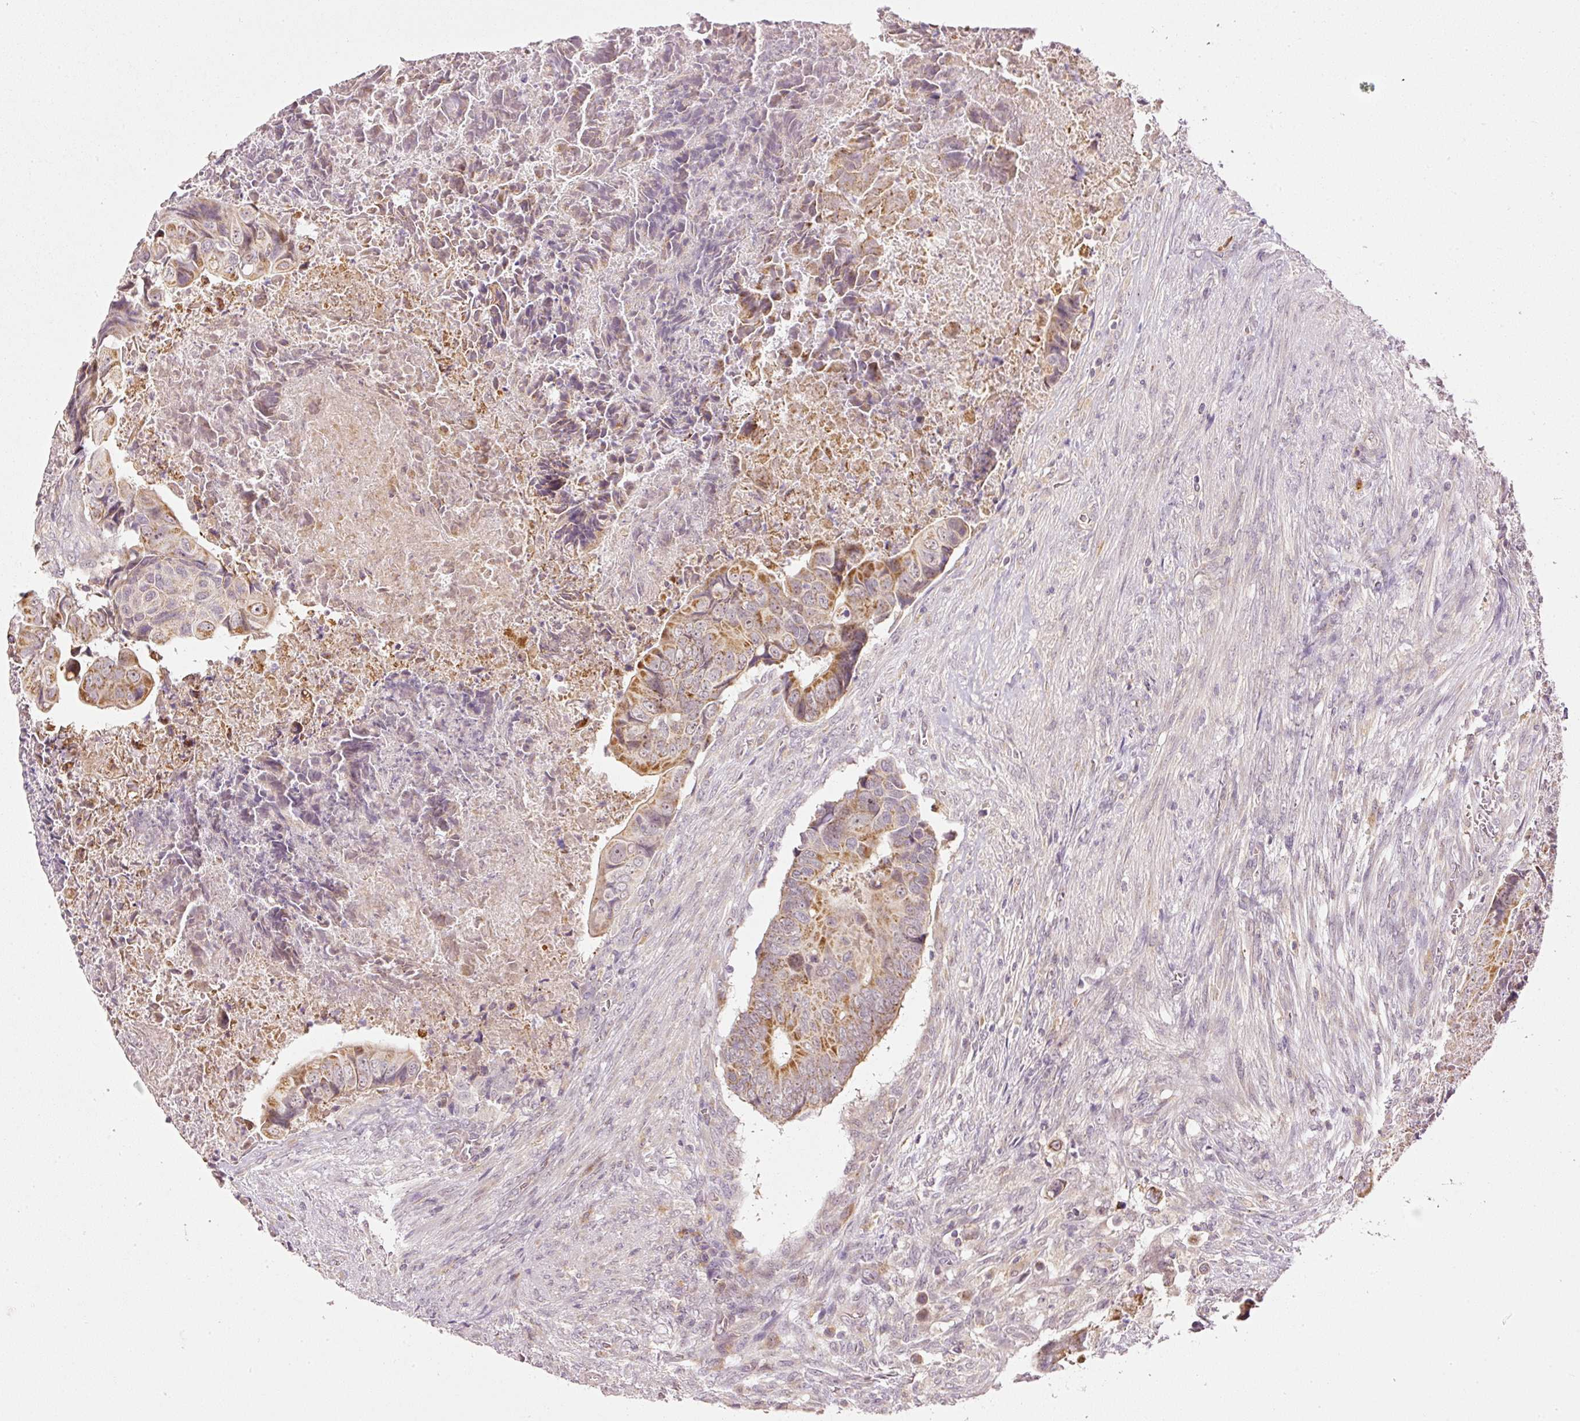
{"staining": {"intensity": "moderate", "quantity": "25%-75%", "location": "cytoplasmic/membranous"}, "tissue": "colorectal cancer", "cell_type": "Tumor cells", "image_type": "cancer", "snomed": [{"axis": "morphology", "description": "Adenocarcinoma, NOS"}, {"axis": "topography", "description": "Rectum"}], "caption": "This micrograph shows immunohistochemistry staining of colorectal cancer (adenocarcinoma), with medium moderate cytoplasmic/membranous positivity in about 25%-75% of tumor cells.", "gene": "CDC20B", "patient": {"sex": "female", "age": 78}}